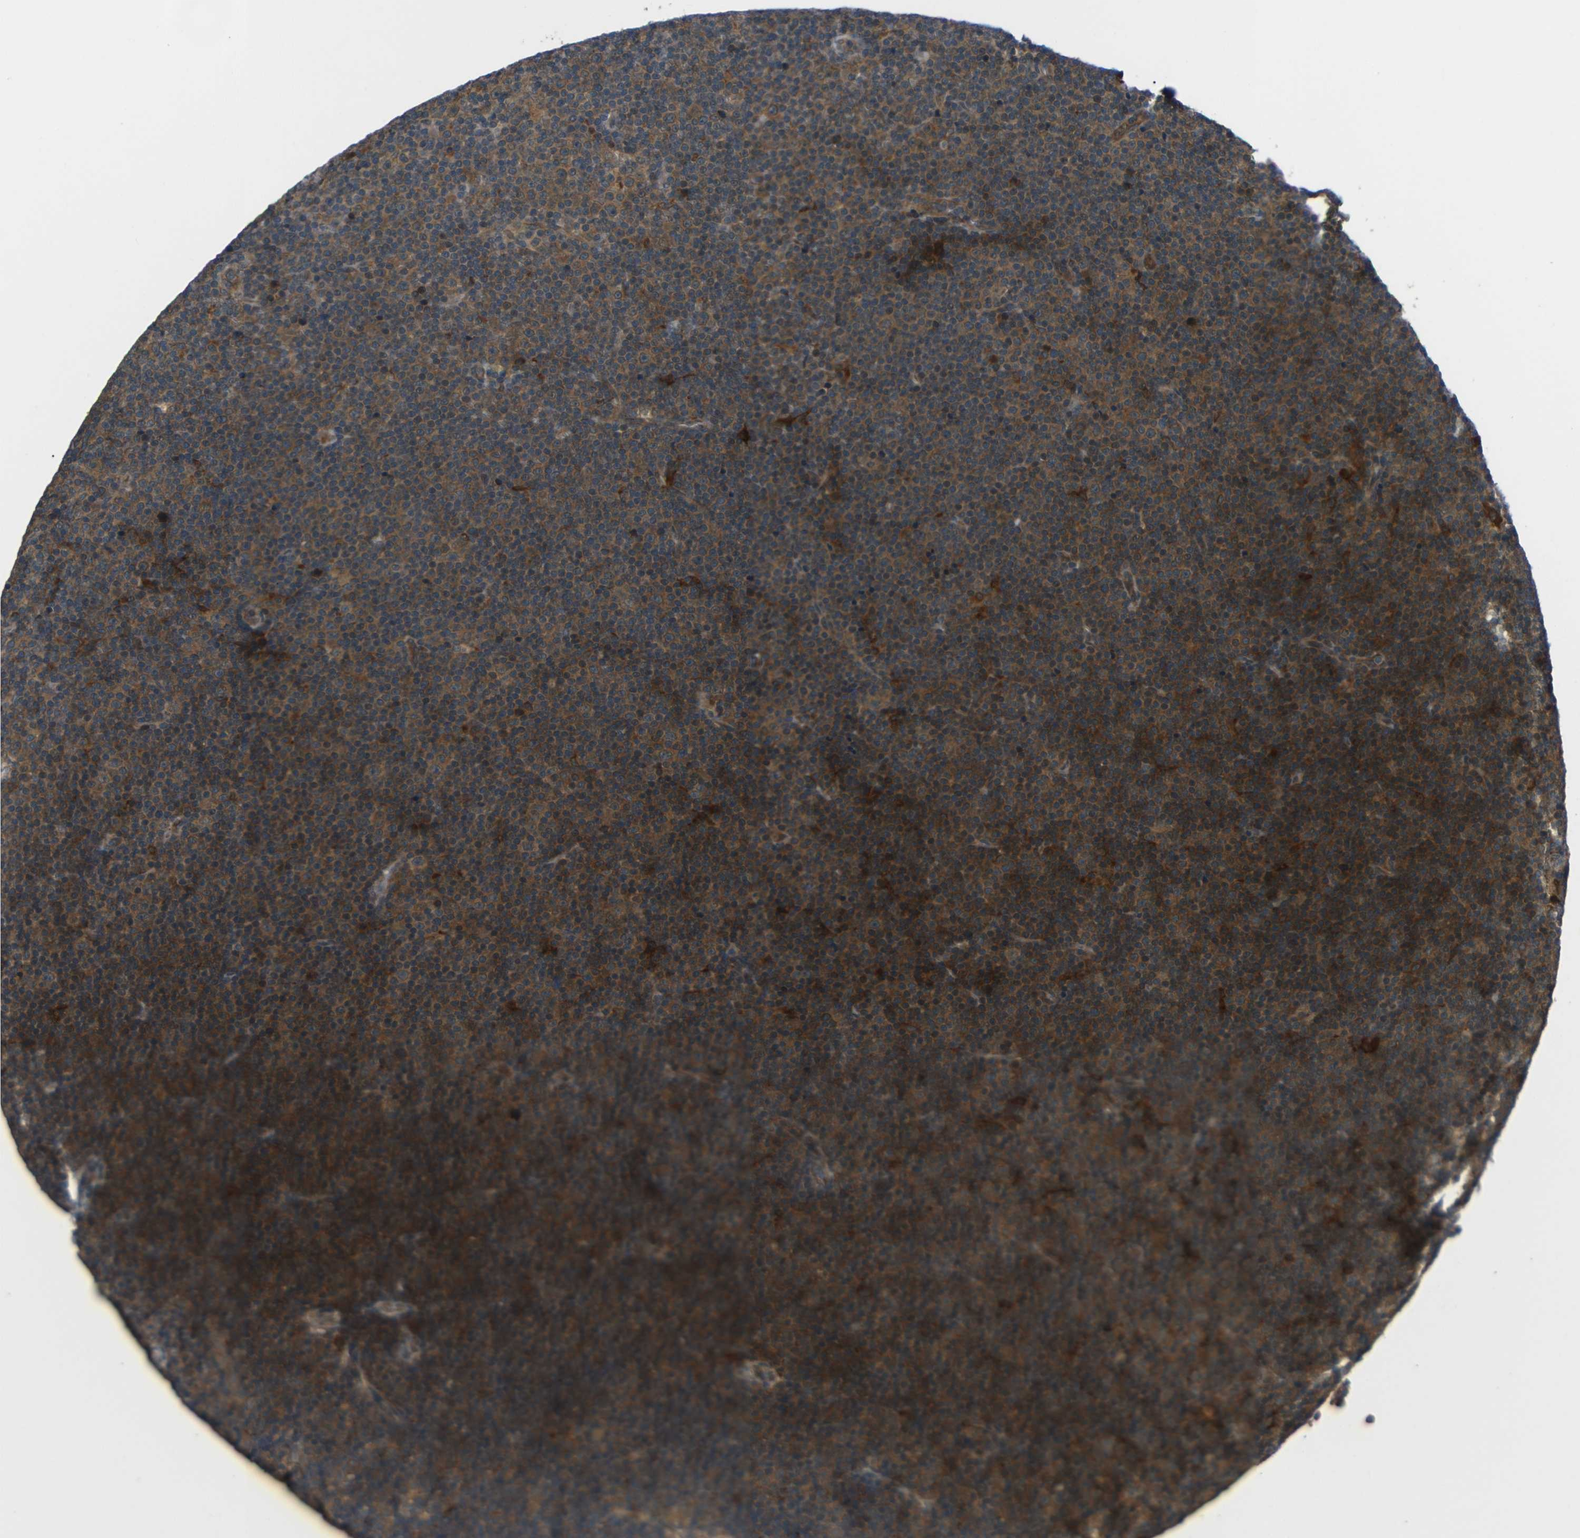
{"staining": {"intensity": "moderate", "quantity": "25%-75%", "location": "cytoplasmic/membranous"}, "tissue": "lymphoma", "cell_type": "Tumor cells", "image_type": "cancer", "snomed": [{"axis": "morphology", "description": "Malignant lymphoma, non-Hodgkin's type, Low grade"}, {"axis": "topography", "description": "Lymph node"}], "caption": "Immunohistochemical staining of malignant lymphoma, non-Hodgkin's type (low-grade) shows medium levels of moderate cytoplasmic/membranous protein positivity in about 25%-75% of tumor cells.", "gene": "EPHB2", "patient": {"sex": "female", "age": 67}}